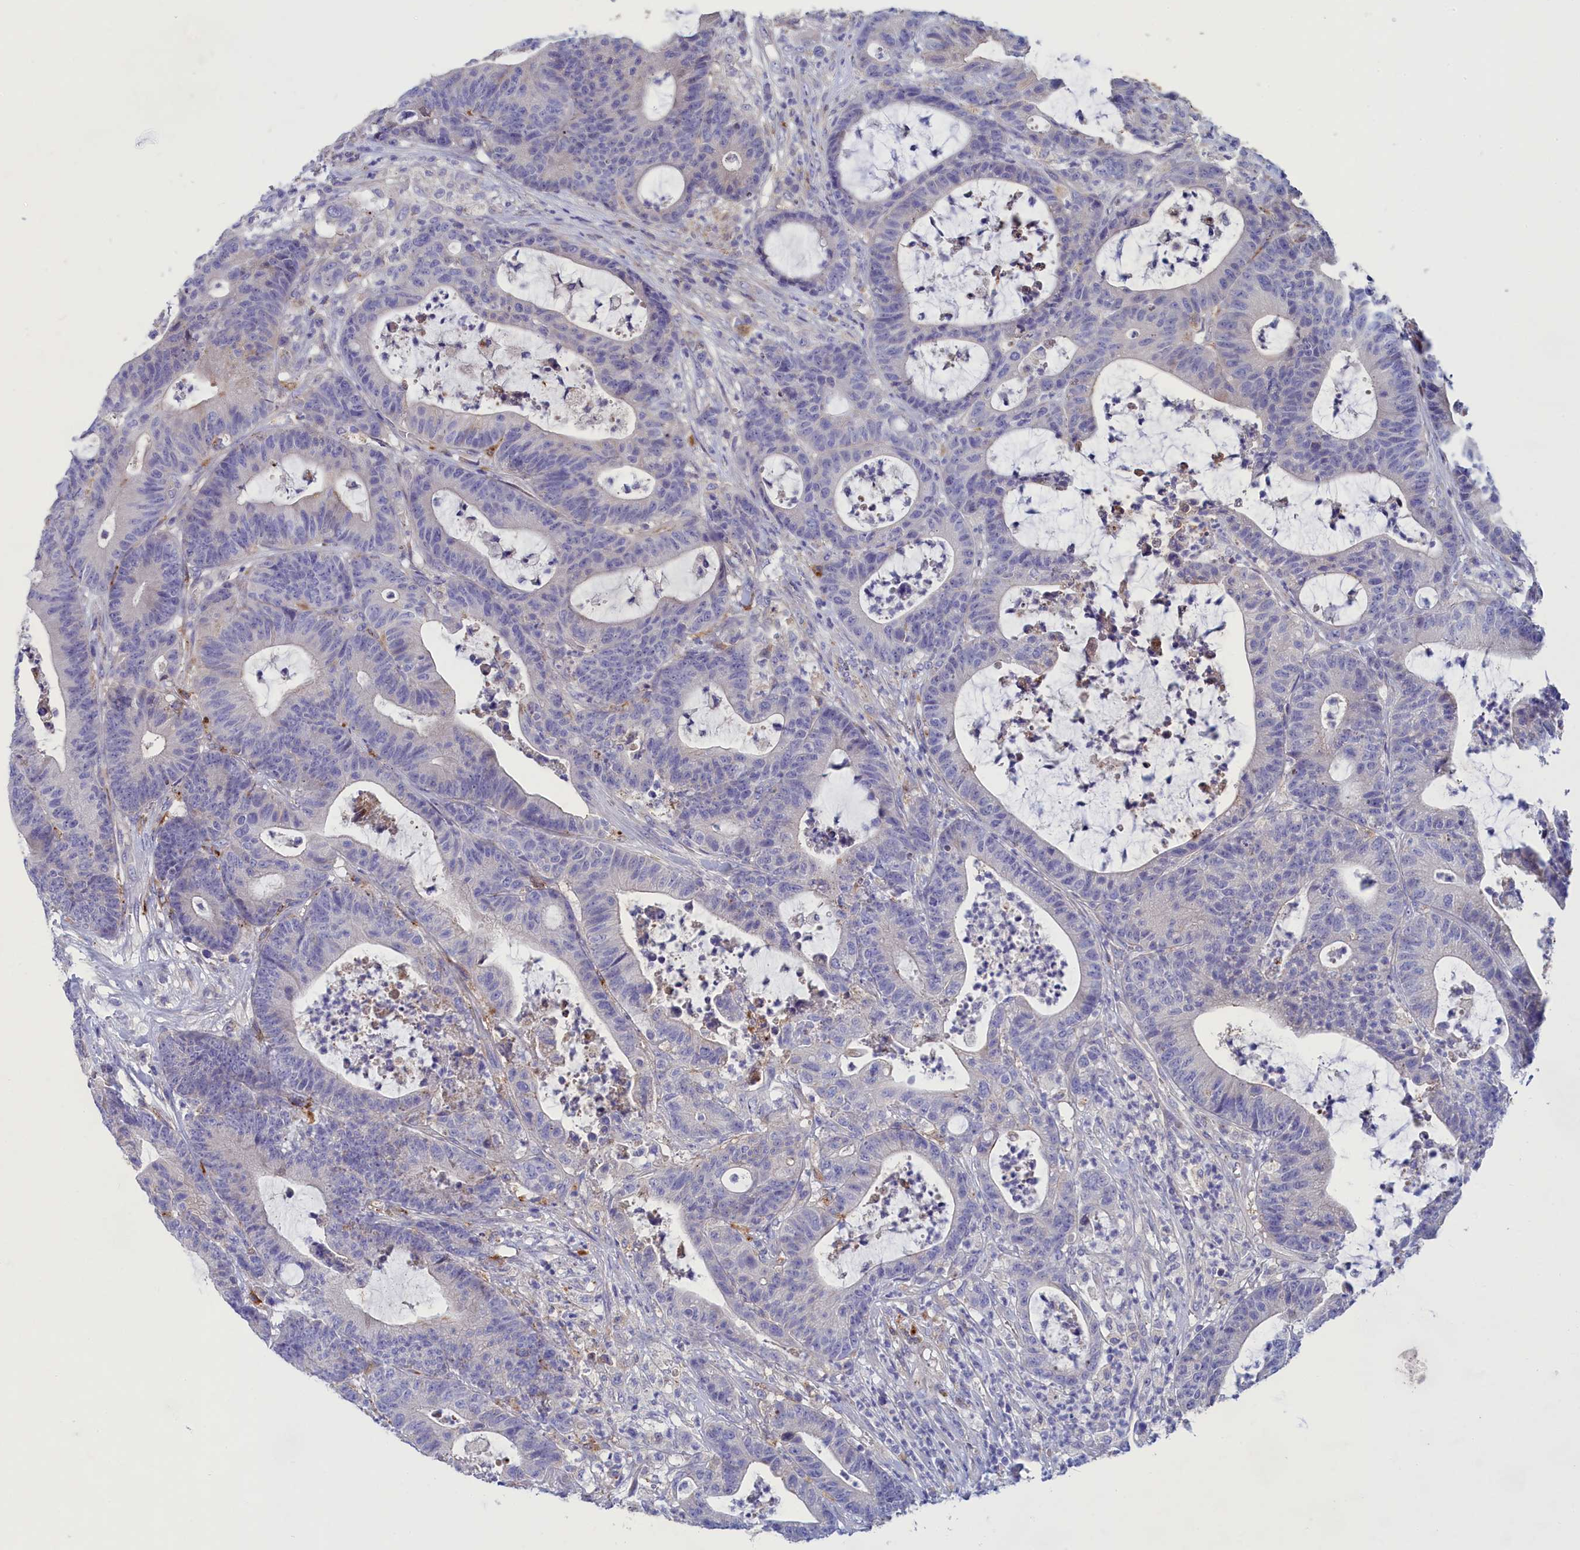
{"staining": {"intensity": "negative", "quantity": "none", "location": "none"}, "tissue": "colorectal cancer", "cell_type": "Tumor cells", "image_type": "cancer", "snomed": [{"axis": "morphology", "description": "Adenocarcinoma, NOS"}, {"axis": "topography", "description": "Colon"}], "caption": "Immunohistochemical staining of human colorectal cancer demonstrates no significant positivity in tumor cells.", "gene": "WDR6", "patient": {"sex": "female", "age": 84}}